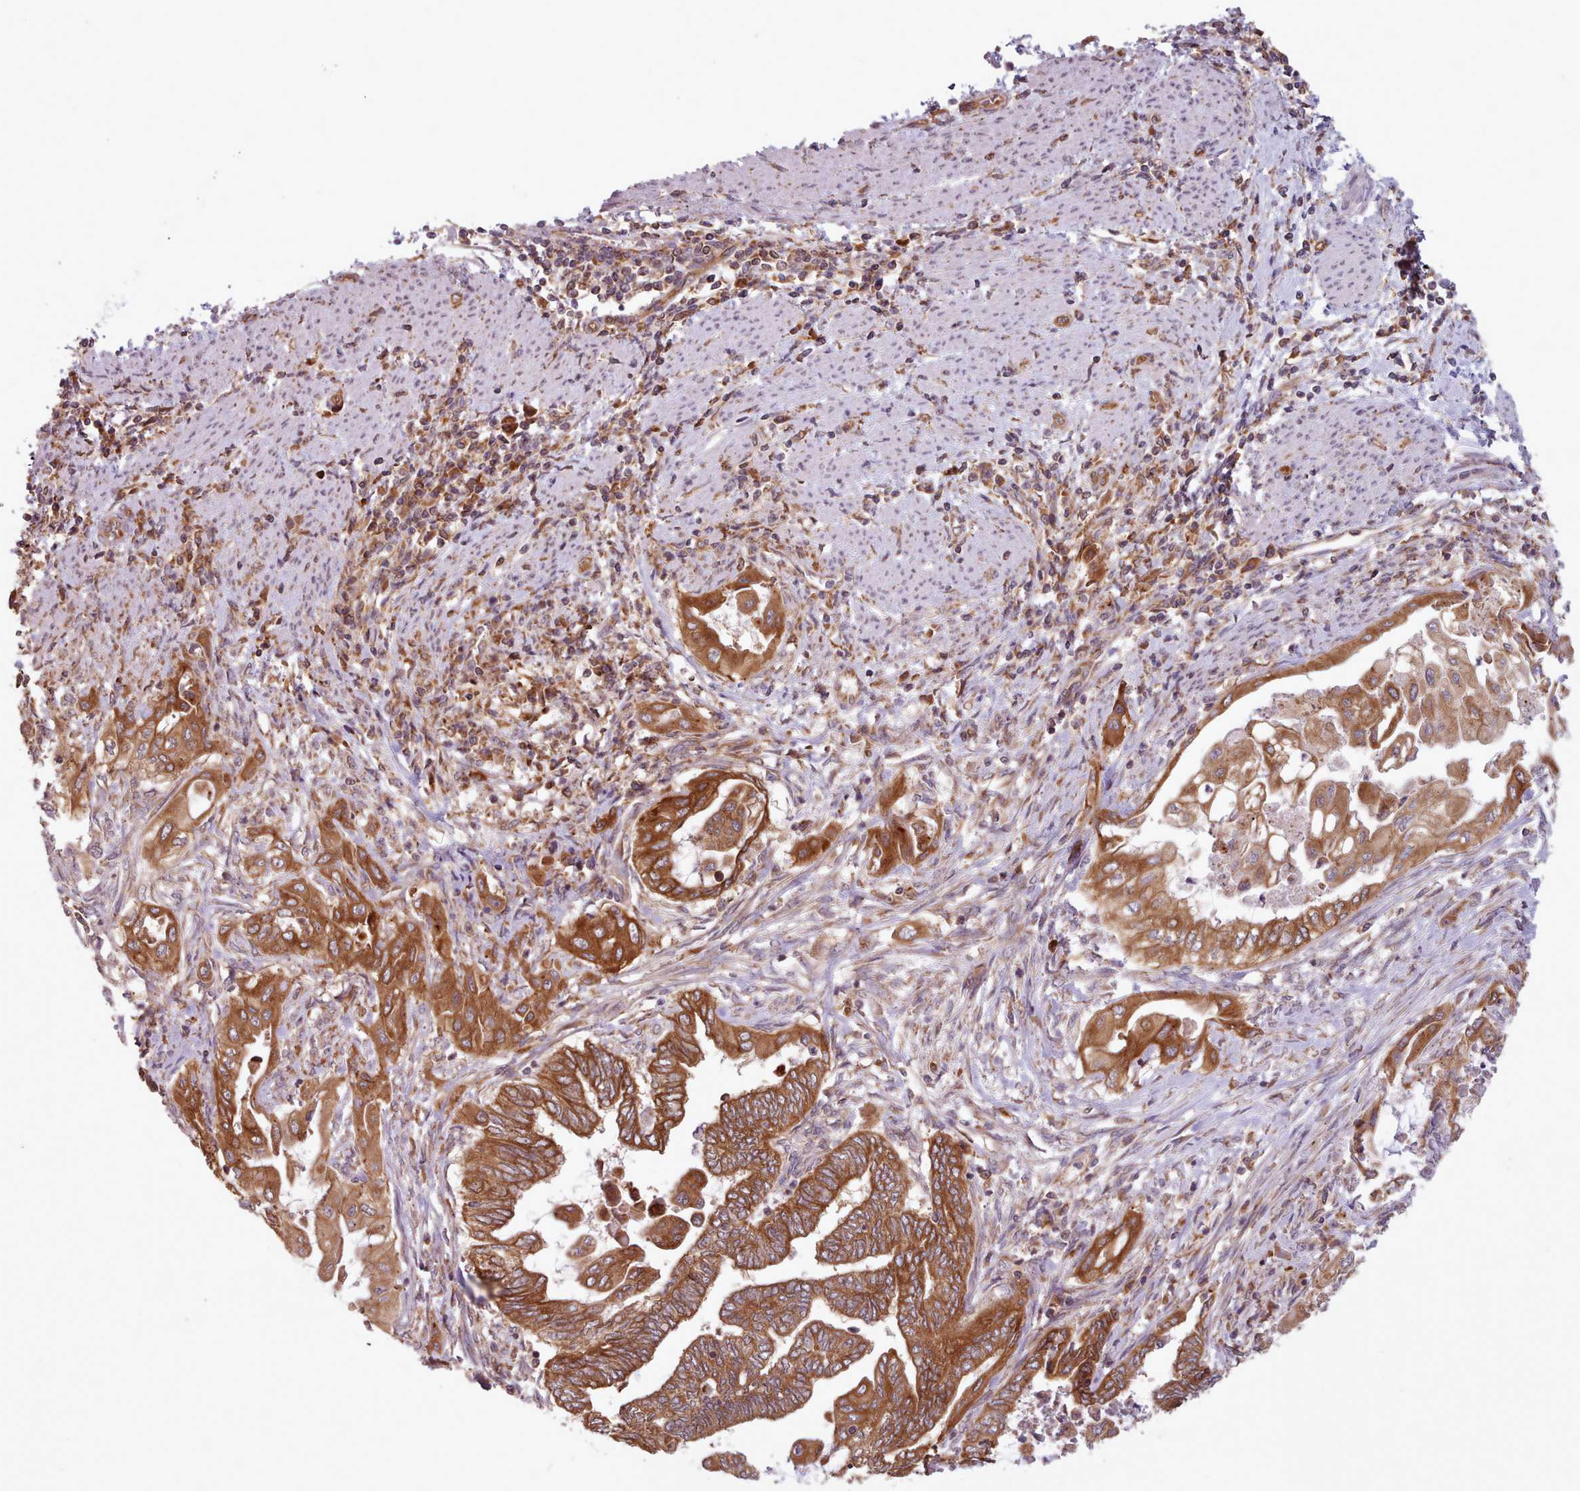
{"staining": {"intensity": "strong", "quantity": ">75%", "location": "cytoplasmic/membranous"}, "tissue": "endometrial cancer", "cell_type": "Tumor cells", "image_type": "cancer", "snomed": [{"axis": "morphology", "description": "Adenocarcinoma, NOS"}, {"axis": "topography", "description": "Uterus"}, {"axis": "topography", "description": "Endometrium"}], "caption": "Immunohistochemistry (IHC) (DAB) staining of human endometrial adenocarcinoma reveals strong cytoplasmic/membranous protein staining in approximately >75% of tumor cells.", "gene": "CRYBG1", "patient": {"sex": "female", "age": 70}}